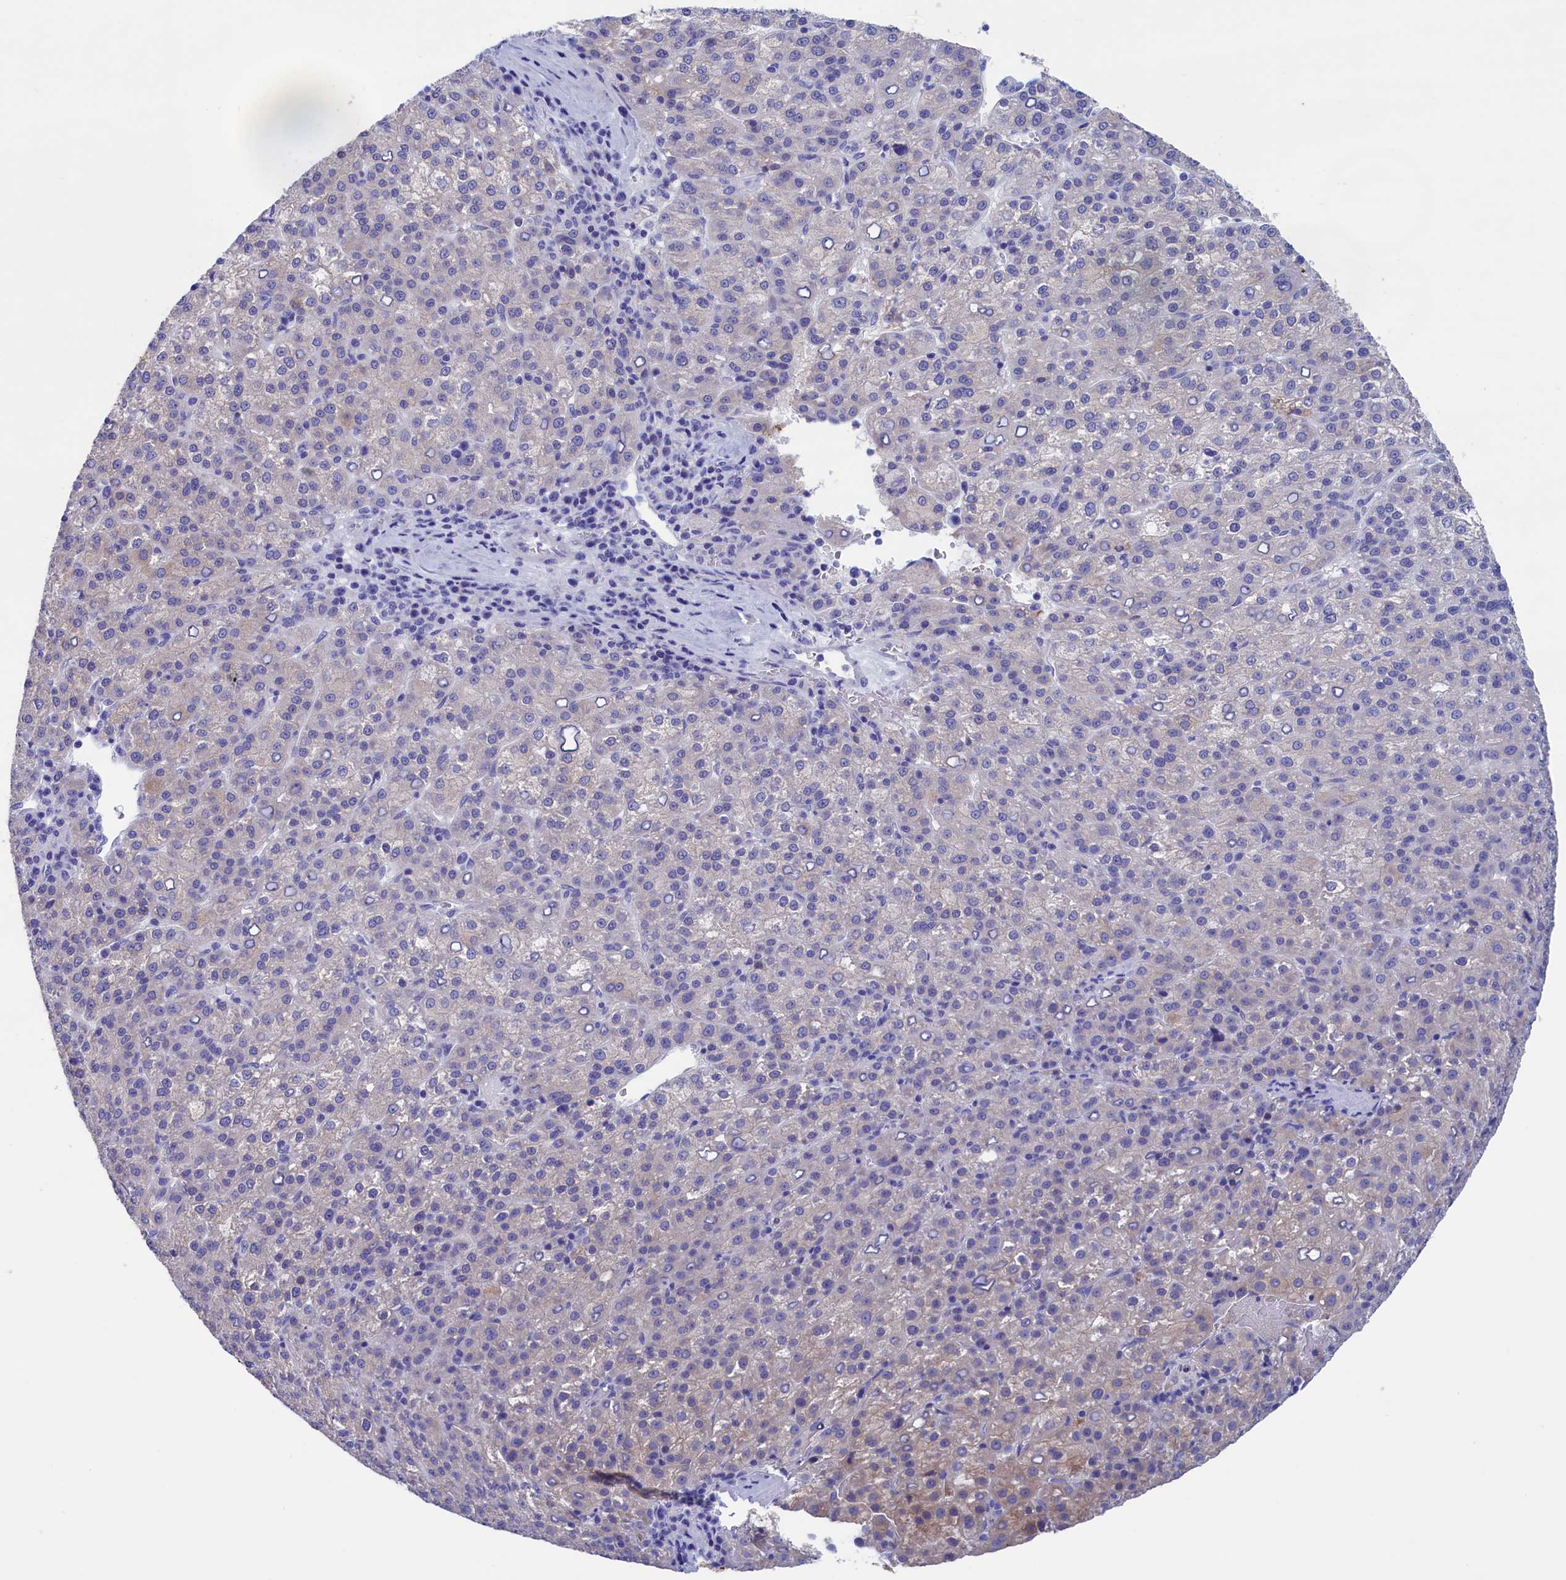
{"staining": {"intensity": "negative", "quantity": "none", "location": "none"}, "tissue": "liver cancer", "cell_type": "Tumor cells", "image_type": "cancer", "snomed": [{"axis": "morphology", "description": "Carcinoma, Hepatocellular, NOS"}, {"axis": "topography", "description": "Liver"}], "caption": "A photomicrograph of liver cancer stained for a protein demonstrates no brown staining in tumor cells.", "gene": "VPS35L", "patient": {"sex": "female", "age": 58}}